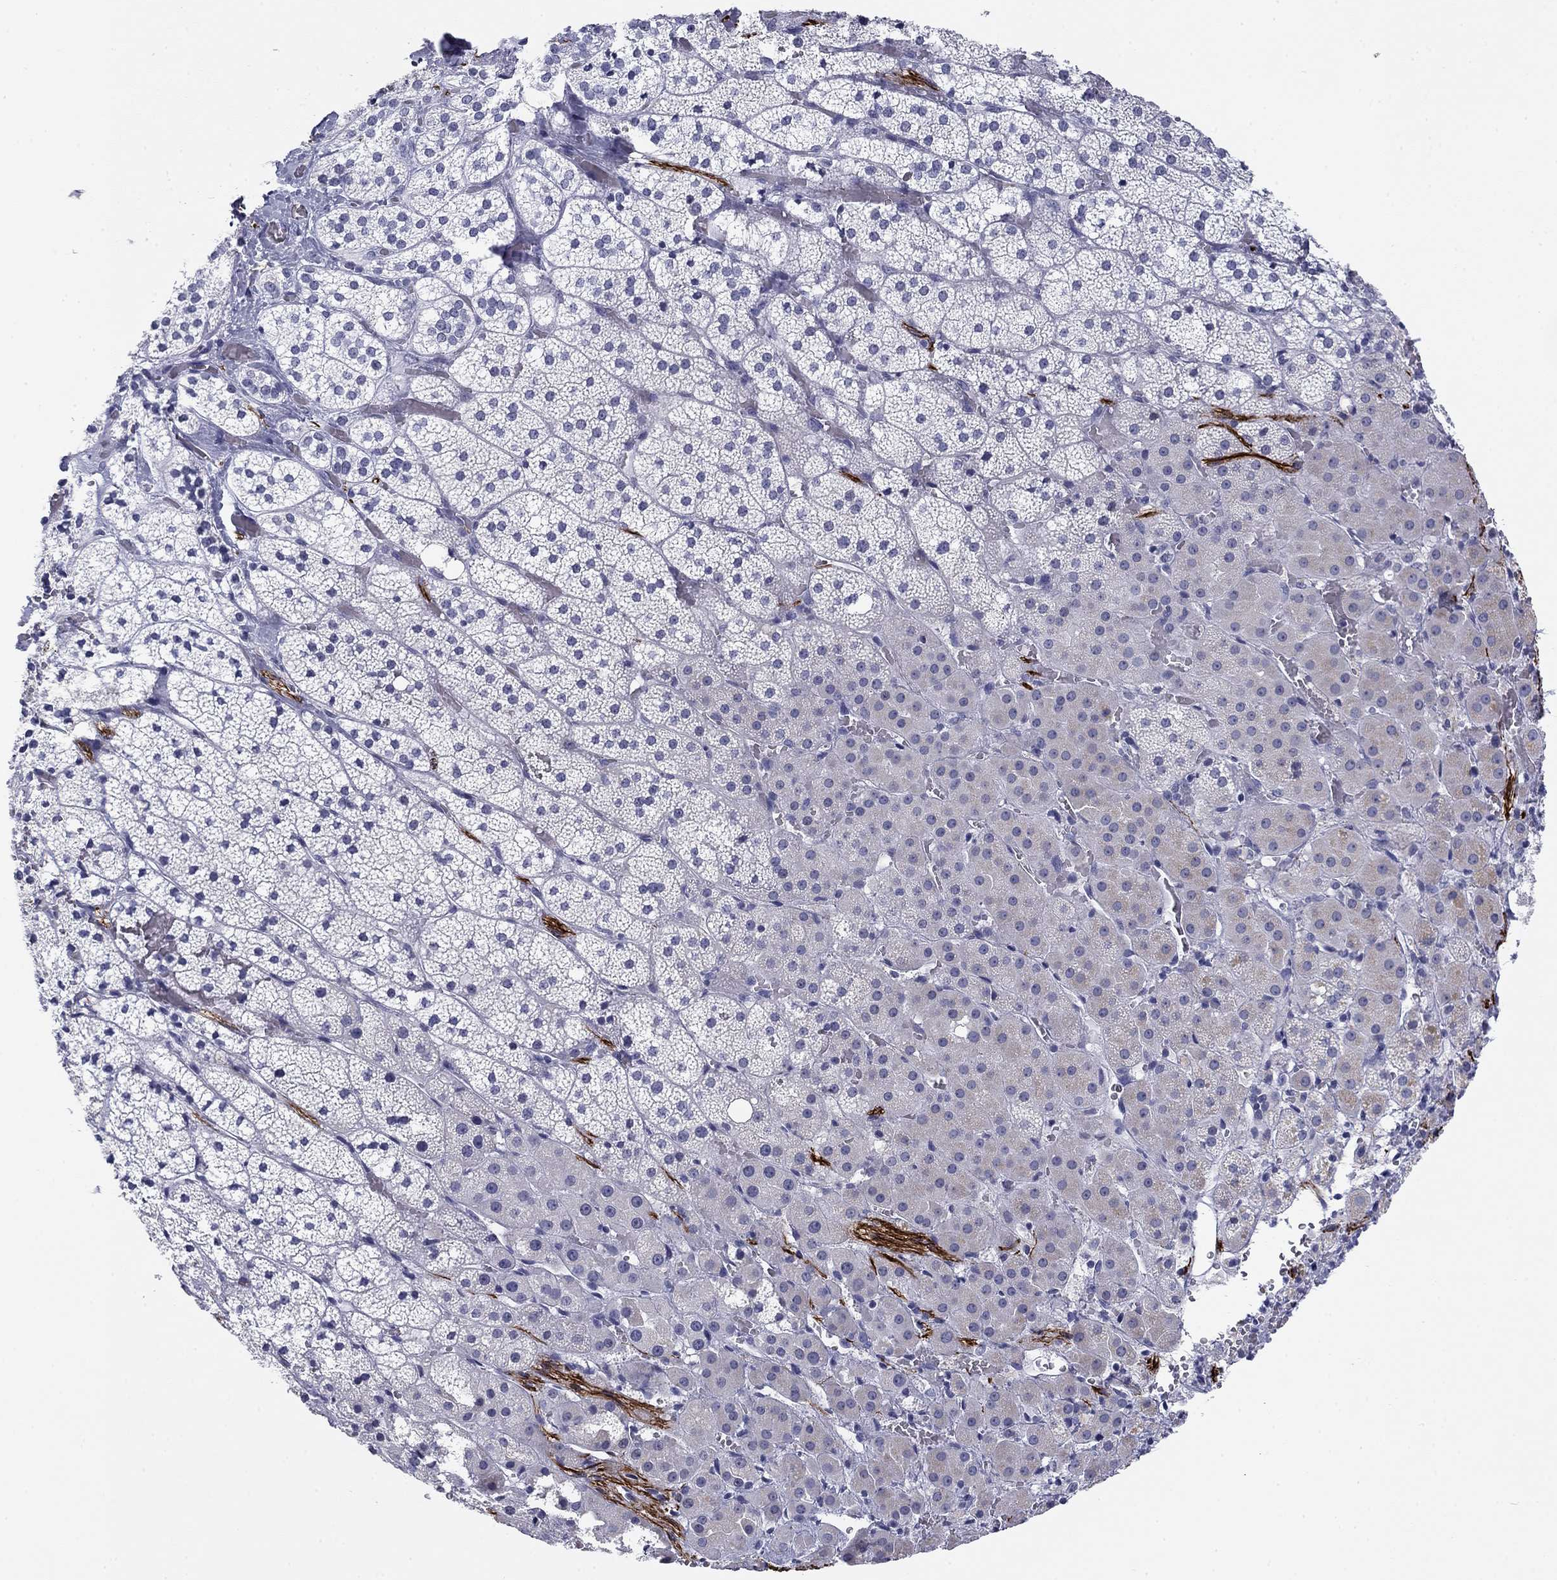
{"staining": {"intensity": "negative", "quantity": "none", "location": "none"}, "tissue": "adrenal gland", "cell_type": "Glandular cells", "image_type": "normal", "snomed": [{"axis": "morphology", "description": "Normal tissue, NOS"}, {"axis": "topography", "description": "Adrenal gland"}], "caption": "Immunohistochemistry (IHC) image of unremarkable adrenal gland: human adrenal gland stained with DAB displays no significant protein positivity in glandular cells.", "gene": "PRPH", "patient": {"sex": "male", "age": 53}}